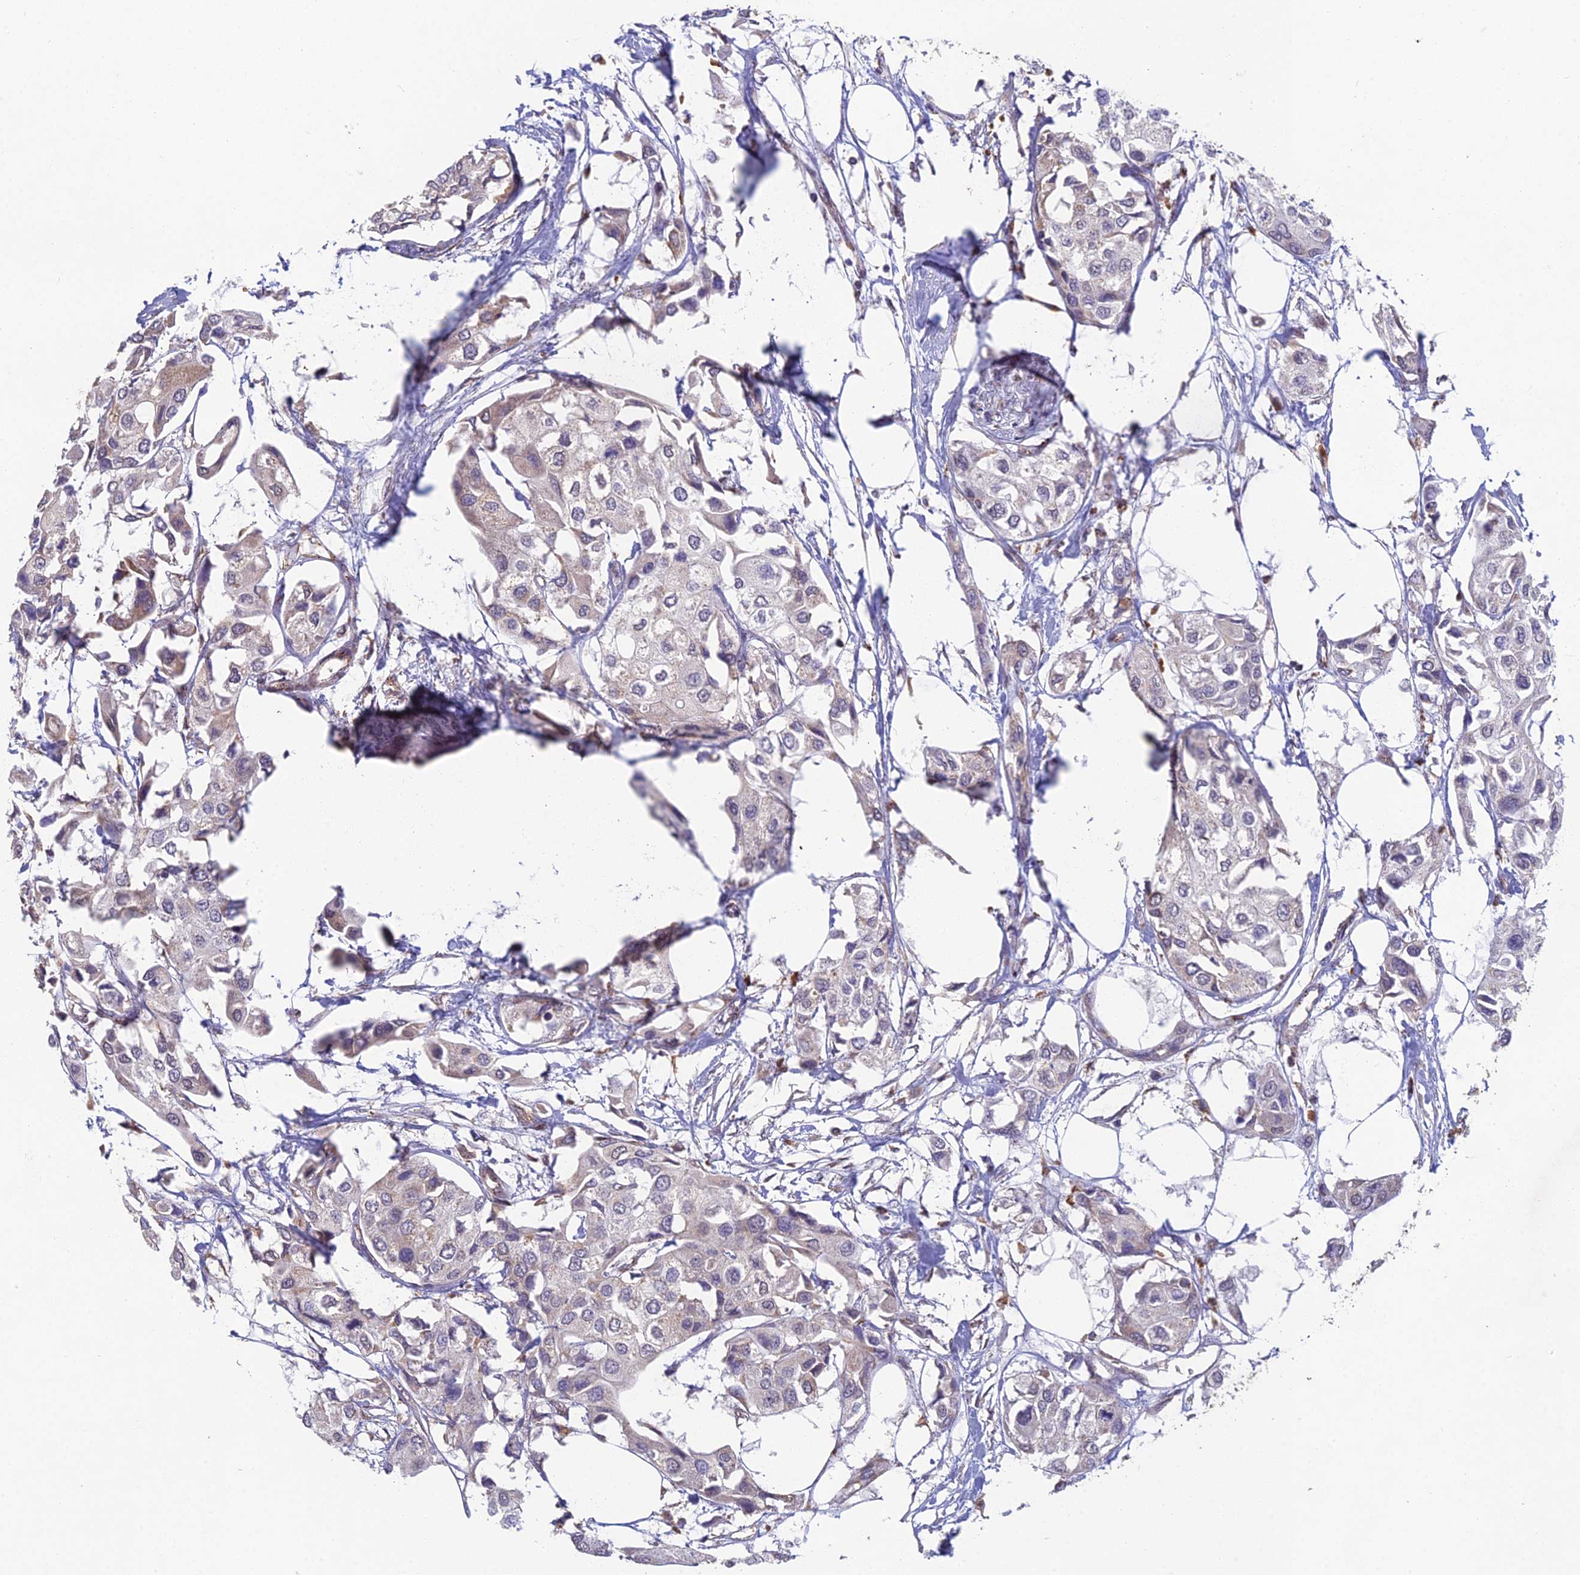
{"staining": {"intensity": "weak", "quantity": "<25%", "location": "cytoplasmic/membranous"}, "tissue": "urothelial cancer", "cell_type": "Tumor cells", "image_type": "cancer", "snomed": [{"axis": "morphology", "description": "Urothelial carcinoma, High grade"}, {"axis": "topography", "description": "Urinary bladder"}], "caption": "This is an immunohistochemistry (IHC) histopathology image of human urothelial carcinoma (high-grade). There is no expression in tumor cells.", "gene": "FOXS1", "patient": {"sex": "male", "age": 64}}